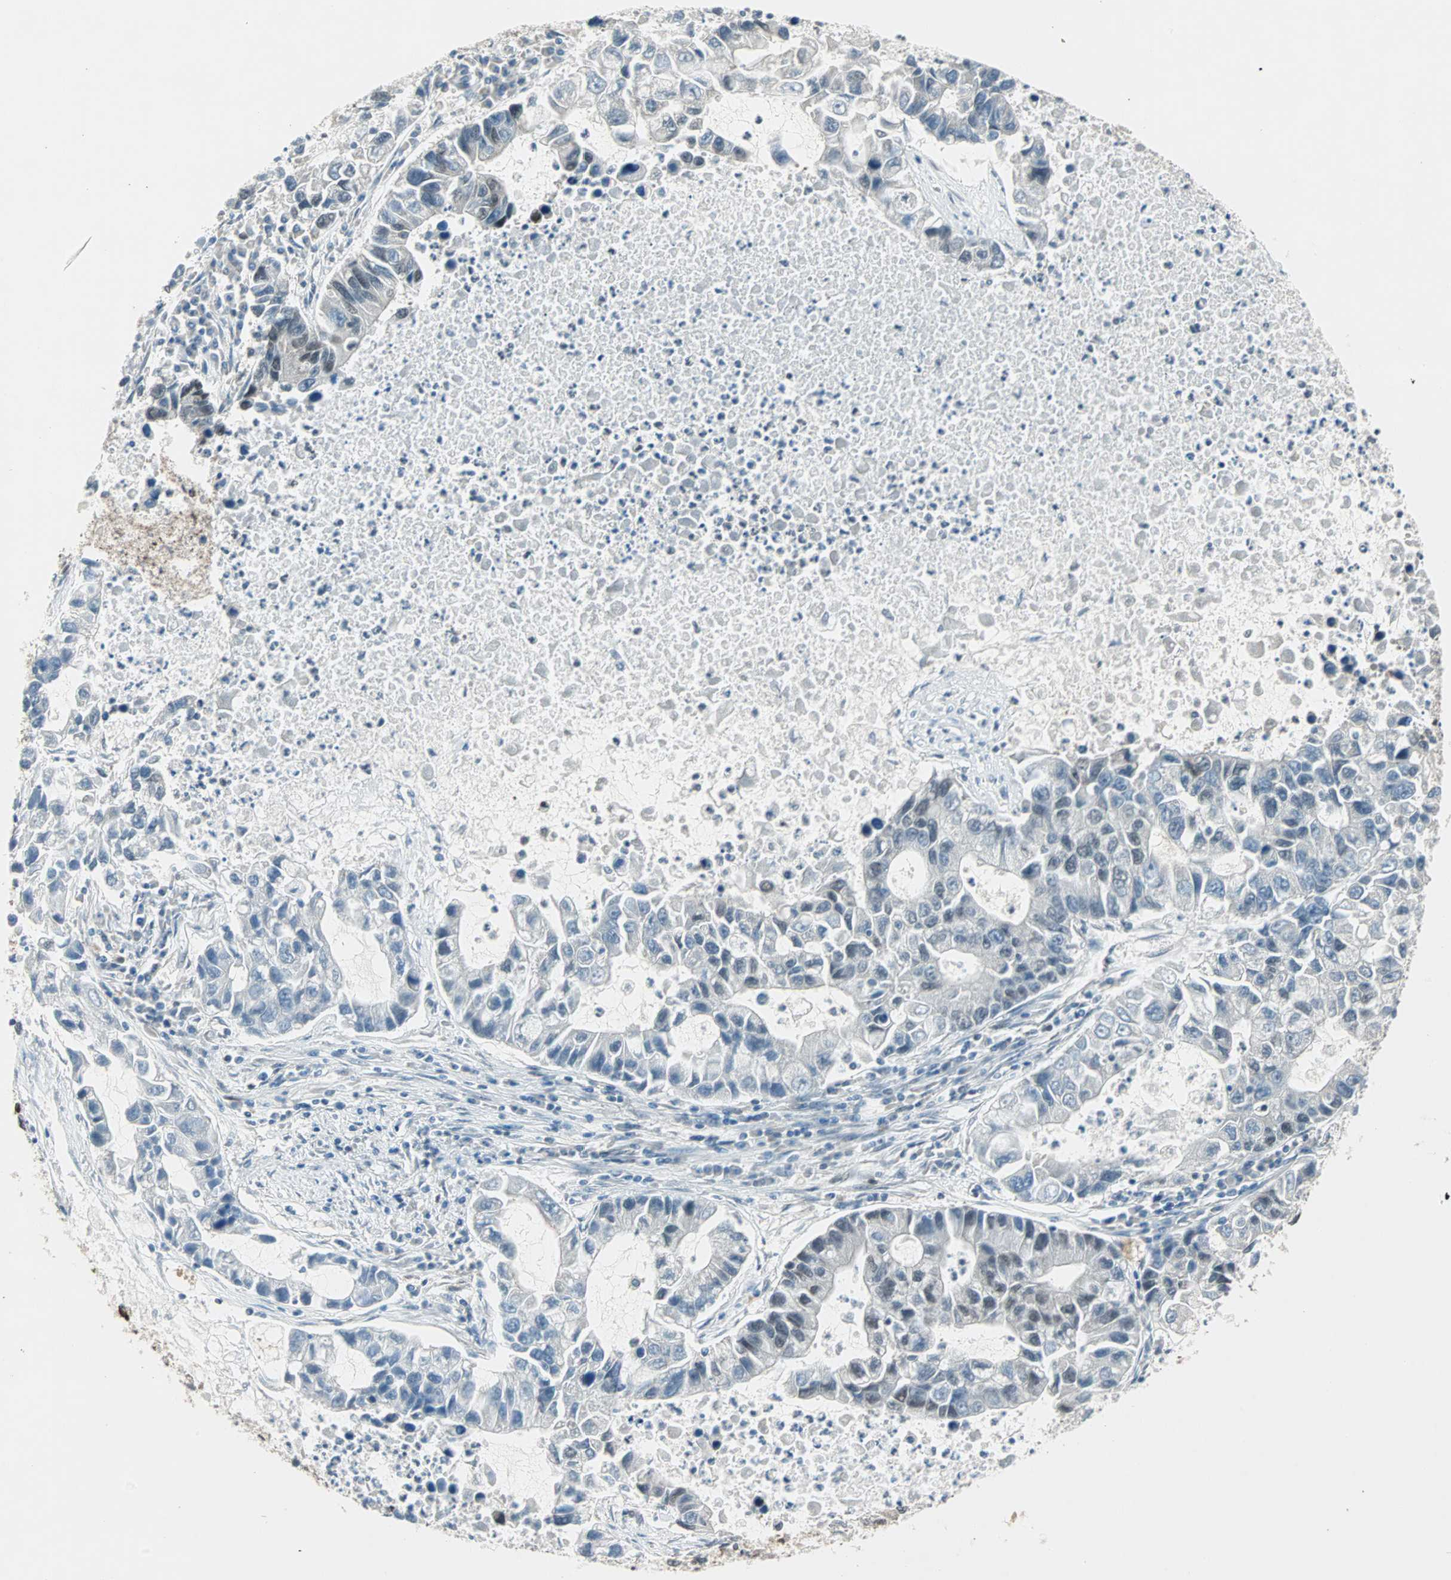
{"staining": {"intensity": "negative", "quantity": "none", "location": "none"}, "tissue": "lung cancer", "cell_type": "Tumor cells", "image_type": "cancer", "snomed": [{"axis": "morphology", "description": "Adenocarcinoma, NOS"}, {"axis": "topography", "description": "Lung"}], "caption": "Immunohistochemical staining of human lung cancer (adenocarcinoma) exhibits no significant positivity in tumor cells.", "gene": "DAZAP1", "patient": {"sex": "female", "age": 51}}